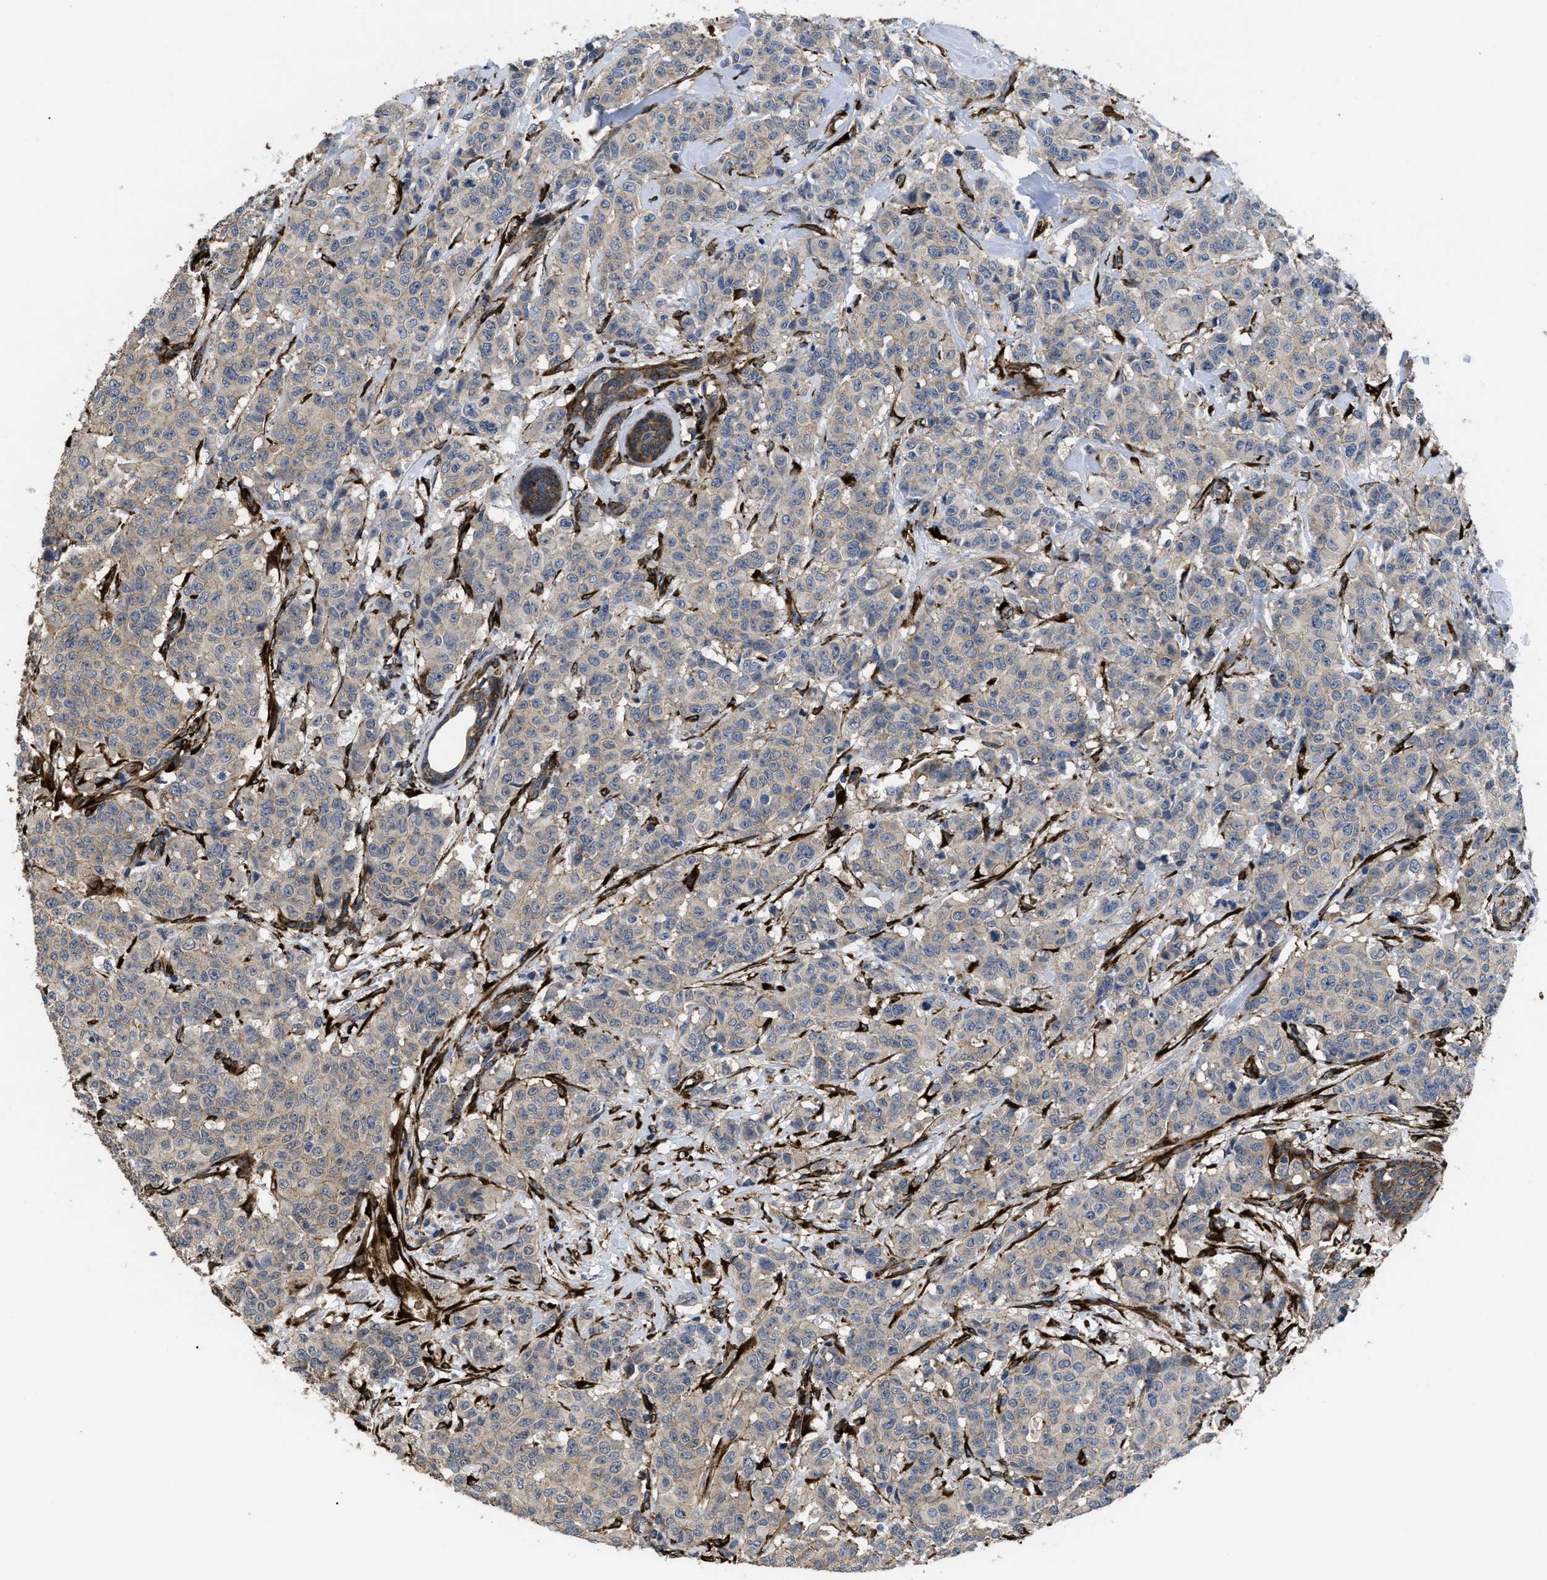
{"staining": {"intensity": "negative", "quantity": "none", "location": "none"}, "tissue": "breast cancer", "cell_type": "Tumor cells", "image_type": "cancer", "snomed": [{"axis": "morphology", "description": "Normal tissue, NOS"}, {"axis": "morphology", "description": "Duct carcinoma"}, {"axis": "topography", "description": "Breast"}], "caption": "DAB (3,3'-diaminobenzidine) immunohistochemical staining of breast intraductal carcinoma displays no significant positivity in tumor cells.", "gene": "SQLE", "patient": {"sex": "female", "age": 40}}